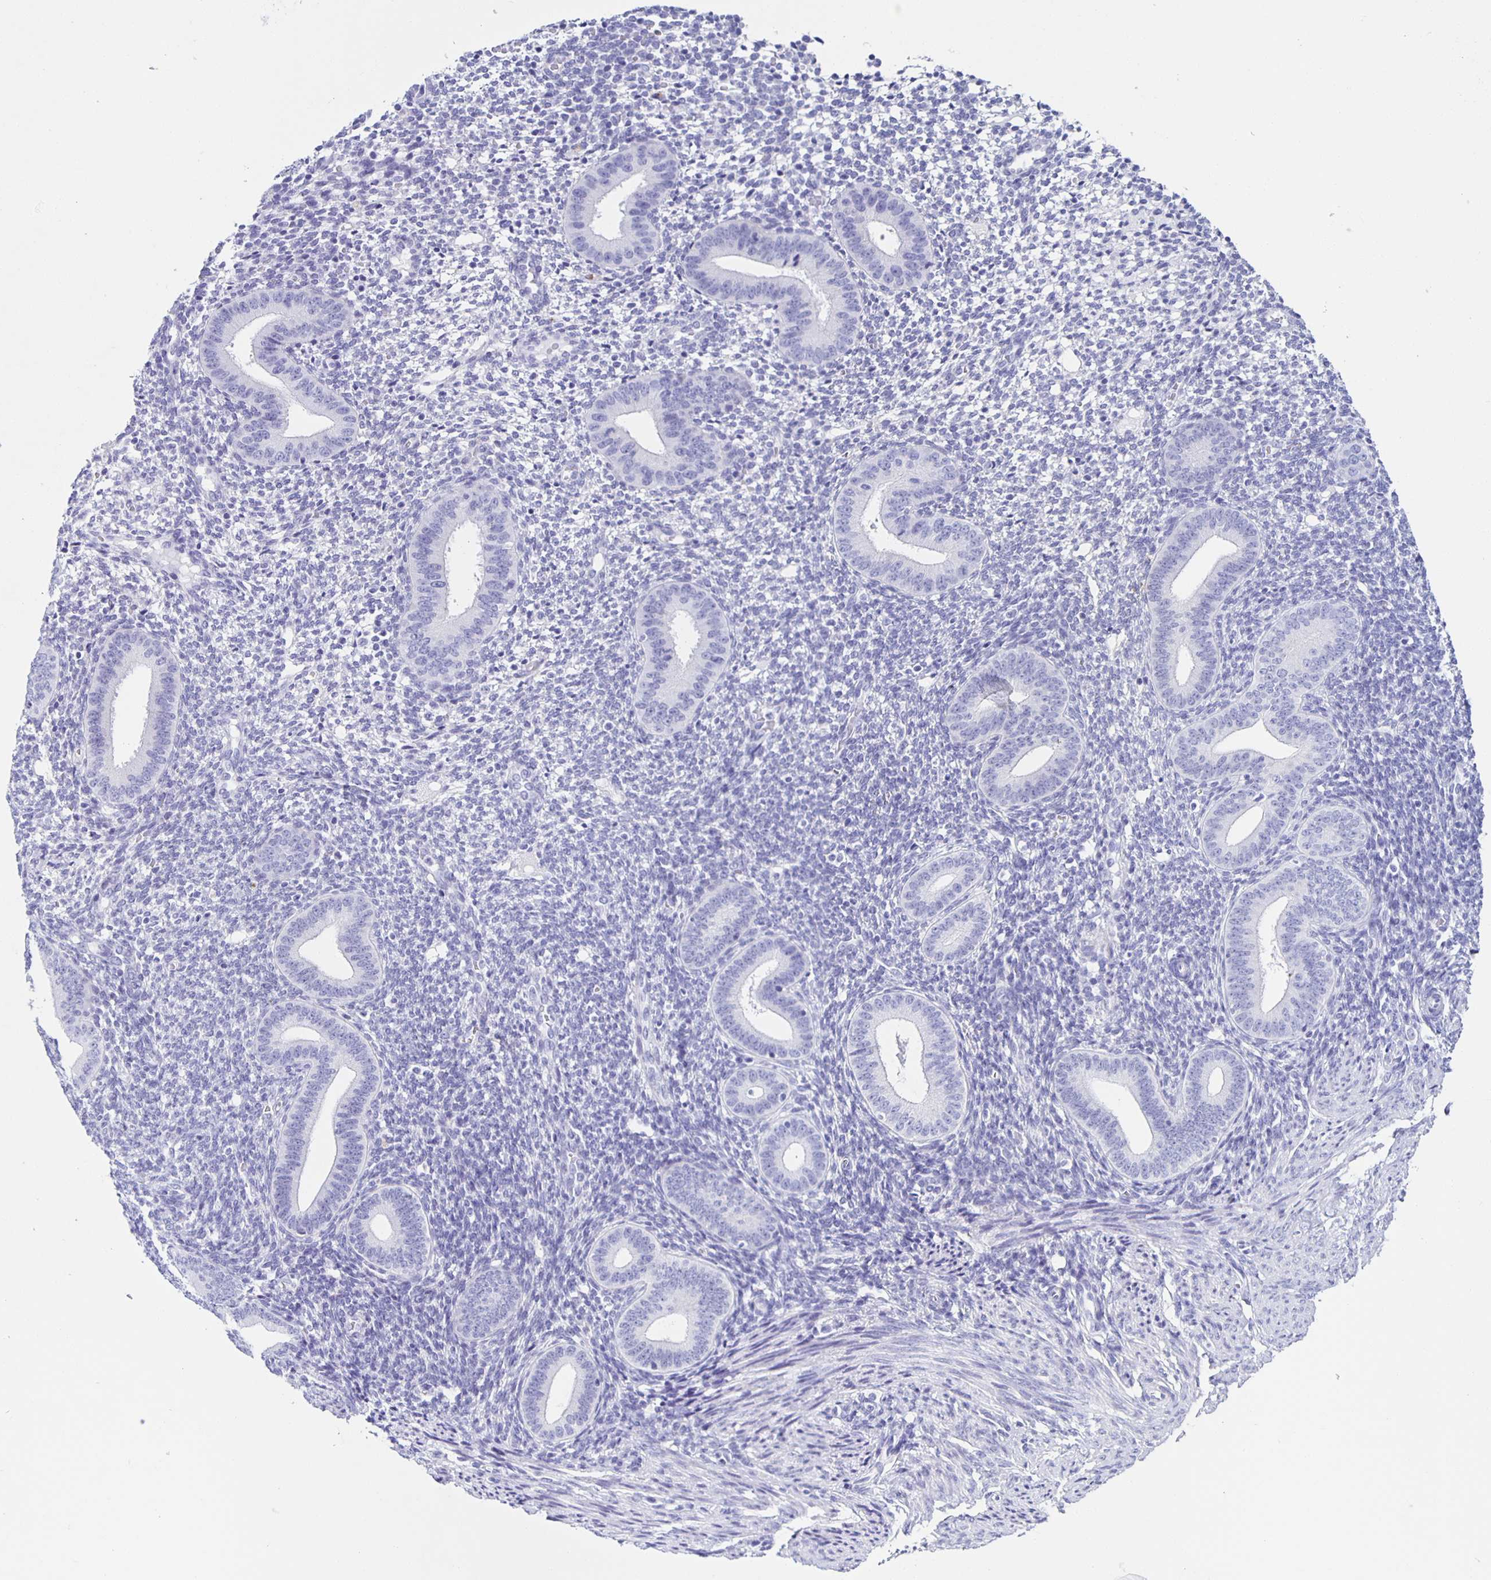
{"staining": {"intensity": "negative", "quantity": "none", "location": "none"}, "tissue": "endometrium", "cell_type": "Cells in endometrial stroma", "image_type": "normal", "snomed": [{"axis": "morphology", "description": "Normal tissue, NOS"}, {"axis": "topography", "description": "Endometrium"}], "caption": "High power microscopy photomicrograph of an IHC micrograph of unremarkable endometrium, revealing no significant positivity in cells in endometrial stroma.", "gene": "AQP6", "patient": {"sex": "female", "age": 40}}